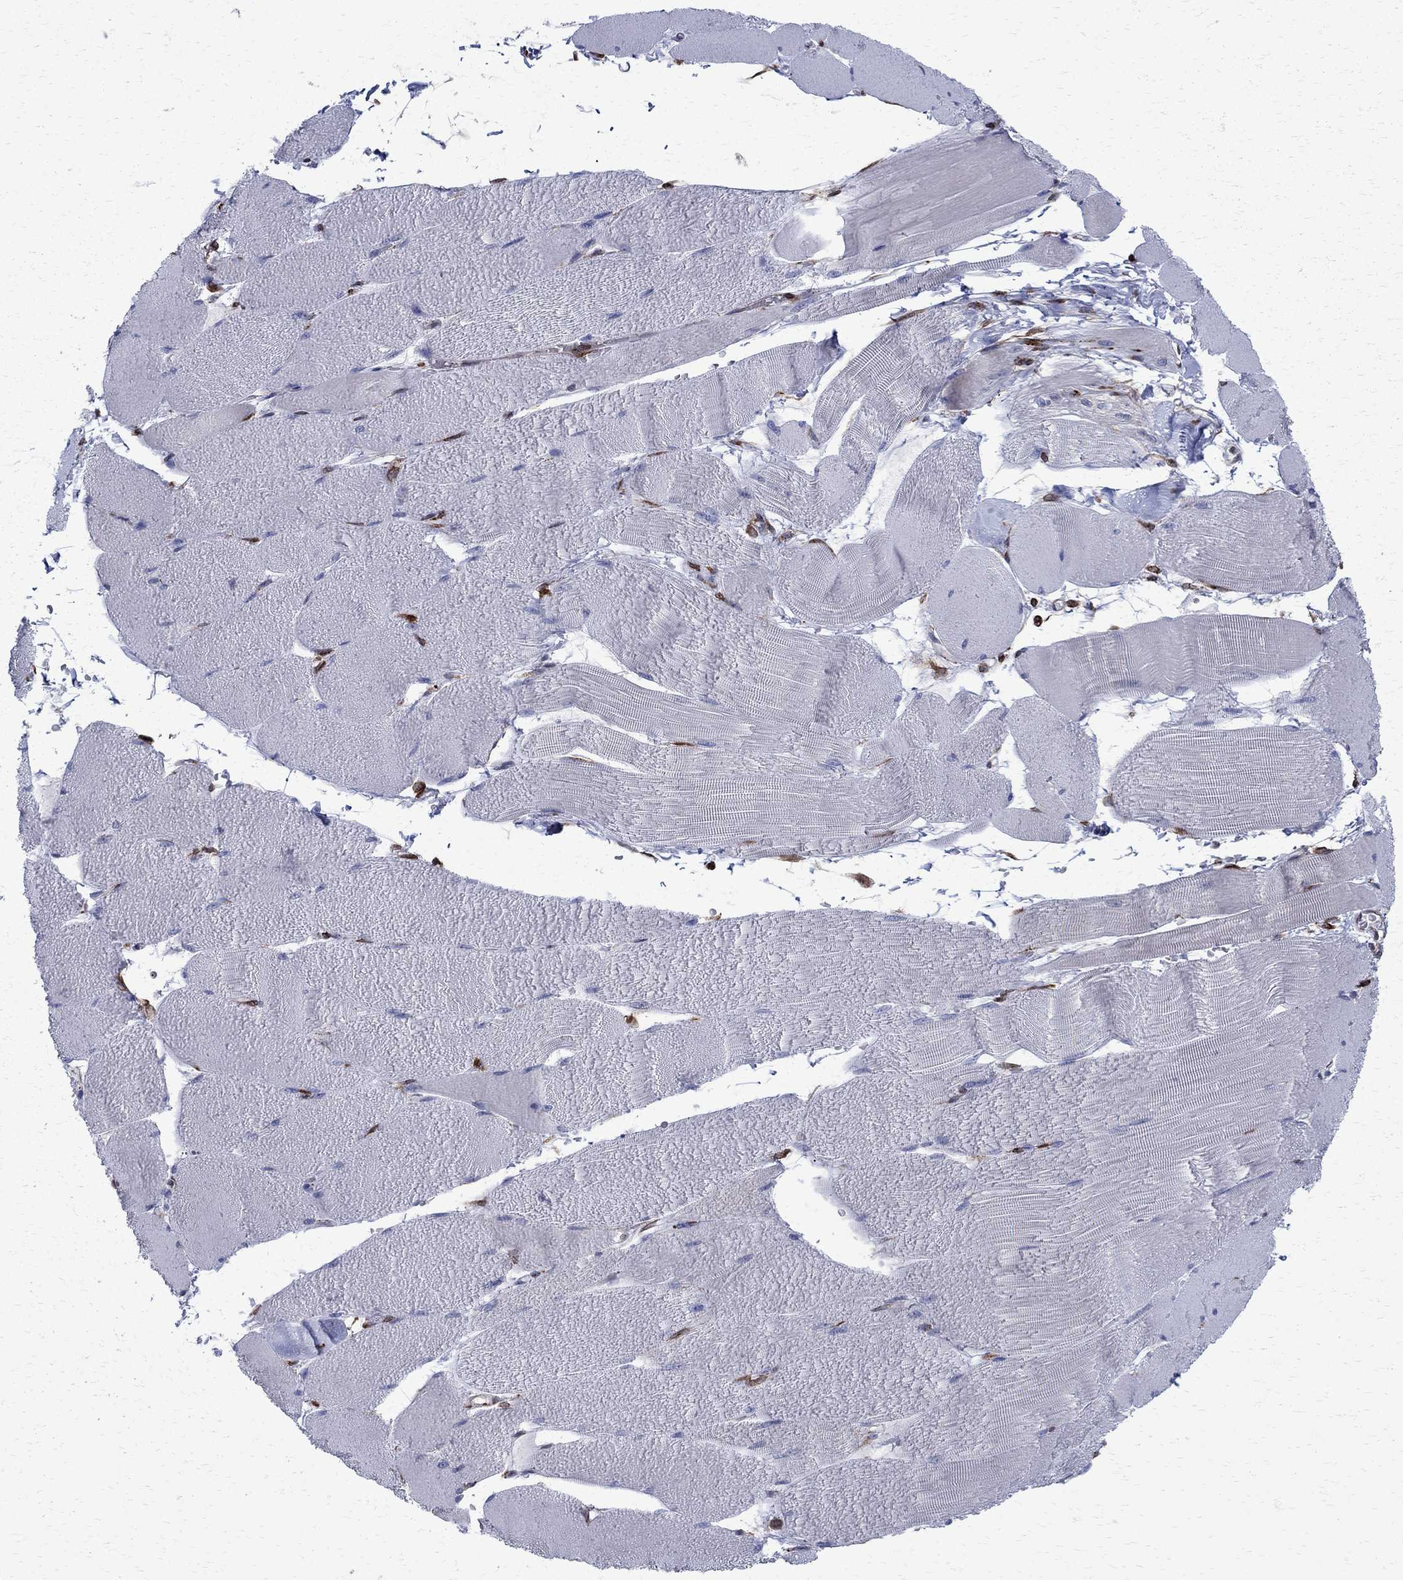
{"staining": {"intensity": "negative", "quantity": "none", "location": "none"}, "tissue": "skeletal muscle", "cell_type": "Myocytes", "image_type": "normal", "snomed": [{"axis": "morphology", "description": "Normal tissue, NOS"}, {"axis": "topography", "description": "Skeletal muscle"}], "caption": "Immunohistochemistry (IHC) of benign skeletal muscle demonstrates no staining in myocytes.", "gene": "CAB39L", "patient": {"sex": "male", "age": 56}}